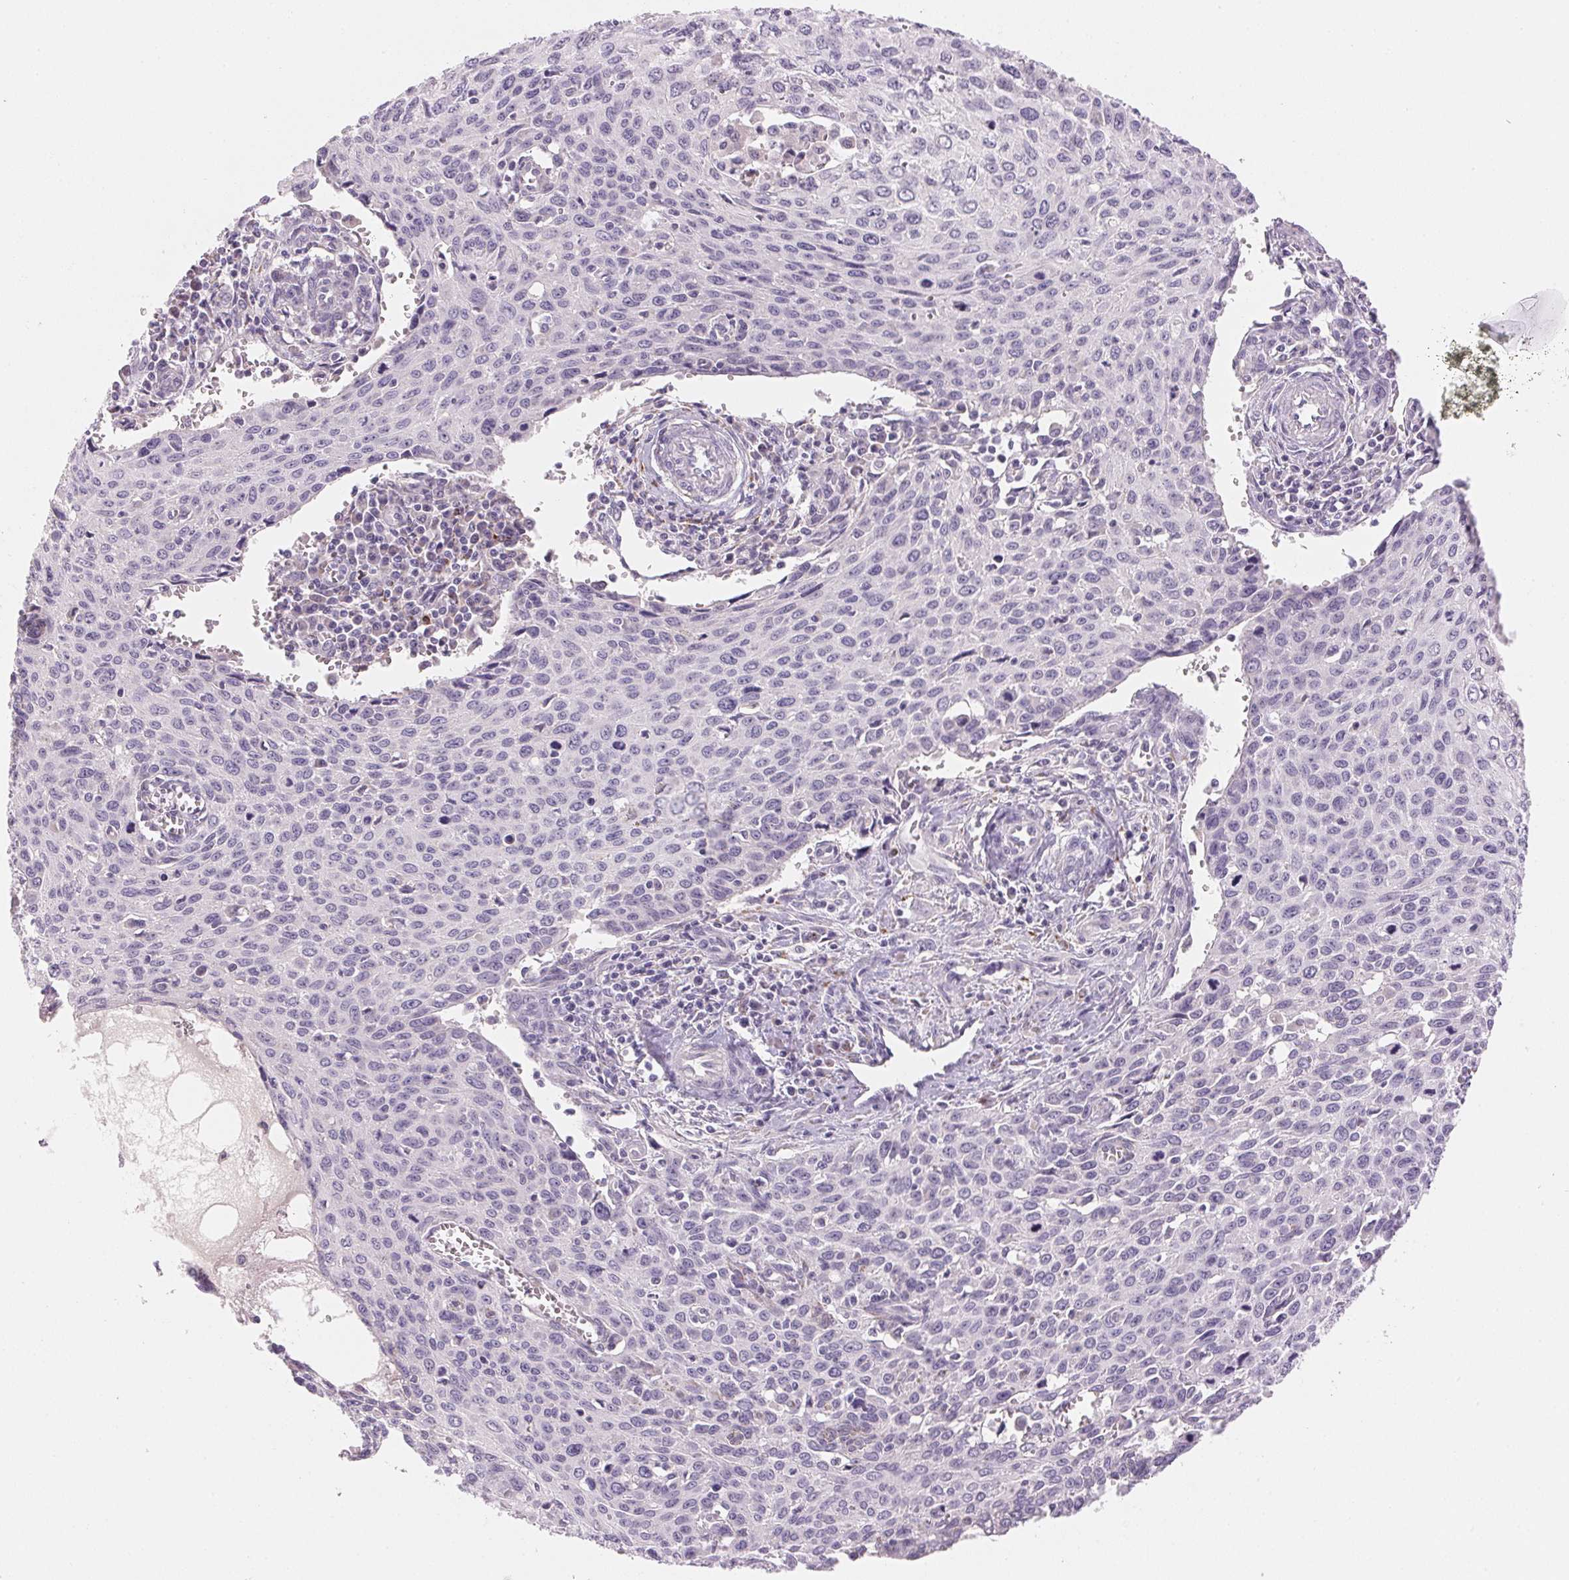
{"staining": {"intensity": "negative", "quantity": "none", "location": "none"}, "tissue": "cervical cancer", "cell_type": "Tumor cells", "image_type": "cancer", "snomed": [{"axis": "morphology", "description": "Squamous cell carcinoma, NOS"}, {"axis": "topography", "description": "Cervix"}], "caption": "A histopathology image of cervical cancer stained for a protein exhibits no brown staining in tumor cells.", "gene": "CYP11B1", "patient": {"sex": "female", "age": 38}}